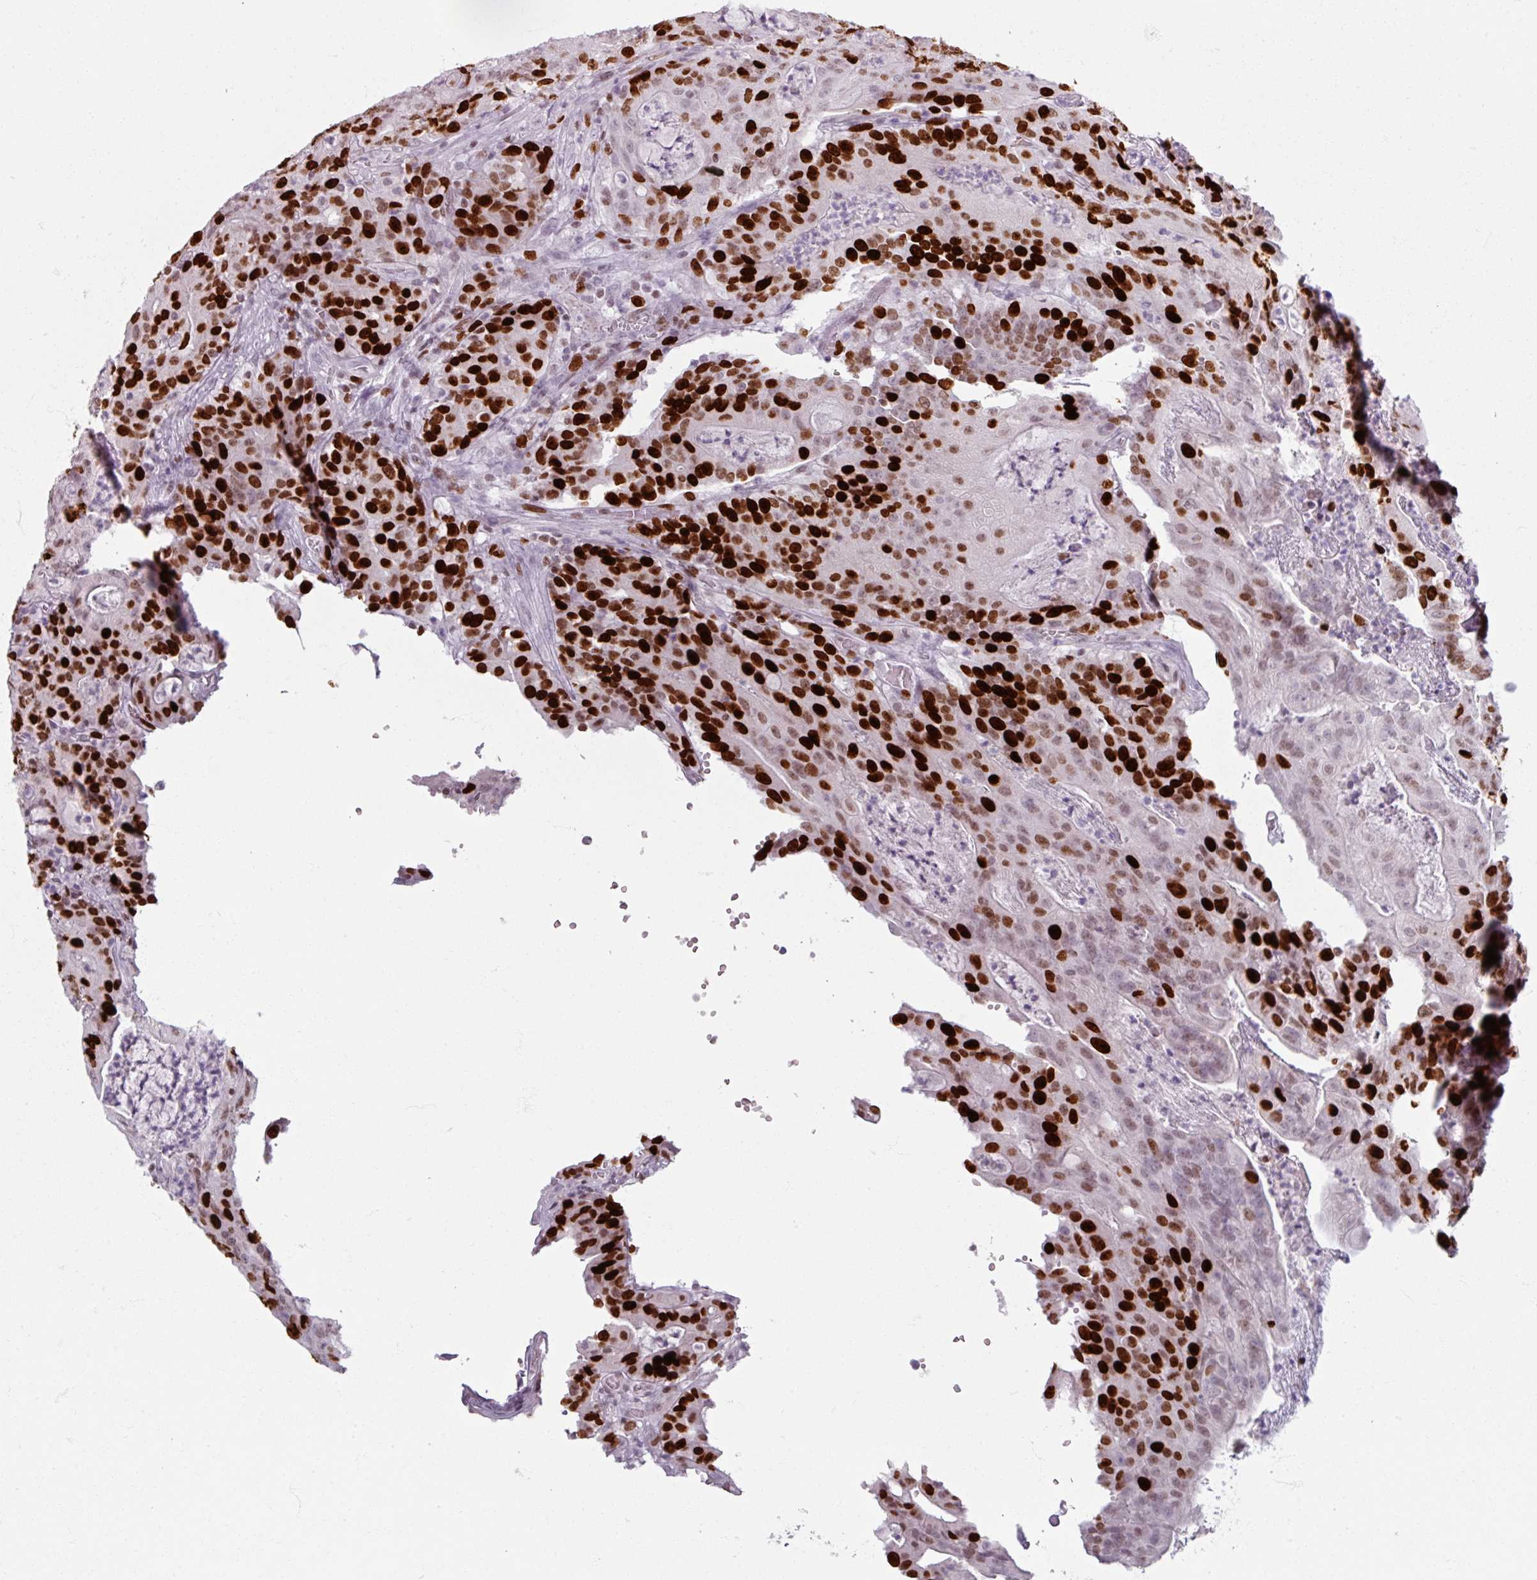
{"staining": {"intensity": "strong", "quantity": "25%-75%", "location": "nuclear"}, "tissue": "colorectal cancer", "cell_type": "Tumor cells", "image_type": "cancer", "snomed": [{"axis": "morphology", "description": "Adenocarcinoma, NOS"}, {"axis": "topography", "description": "Colon"}], "caption": "Colorectal adenocarcinoma was stained to show a protein in brown. There is high levels of strong nuclear staining in approximately 25%-75% of tumor cells. (DAB (3,3'-diaminobenzidine) IHC, brown staining for protein, blue staining for nuclei).", "gene": "ATAD2", "patient": {"sex": "male", "age": 83}}